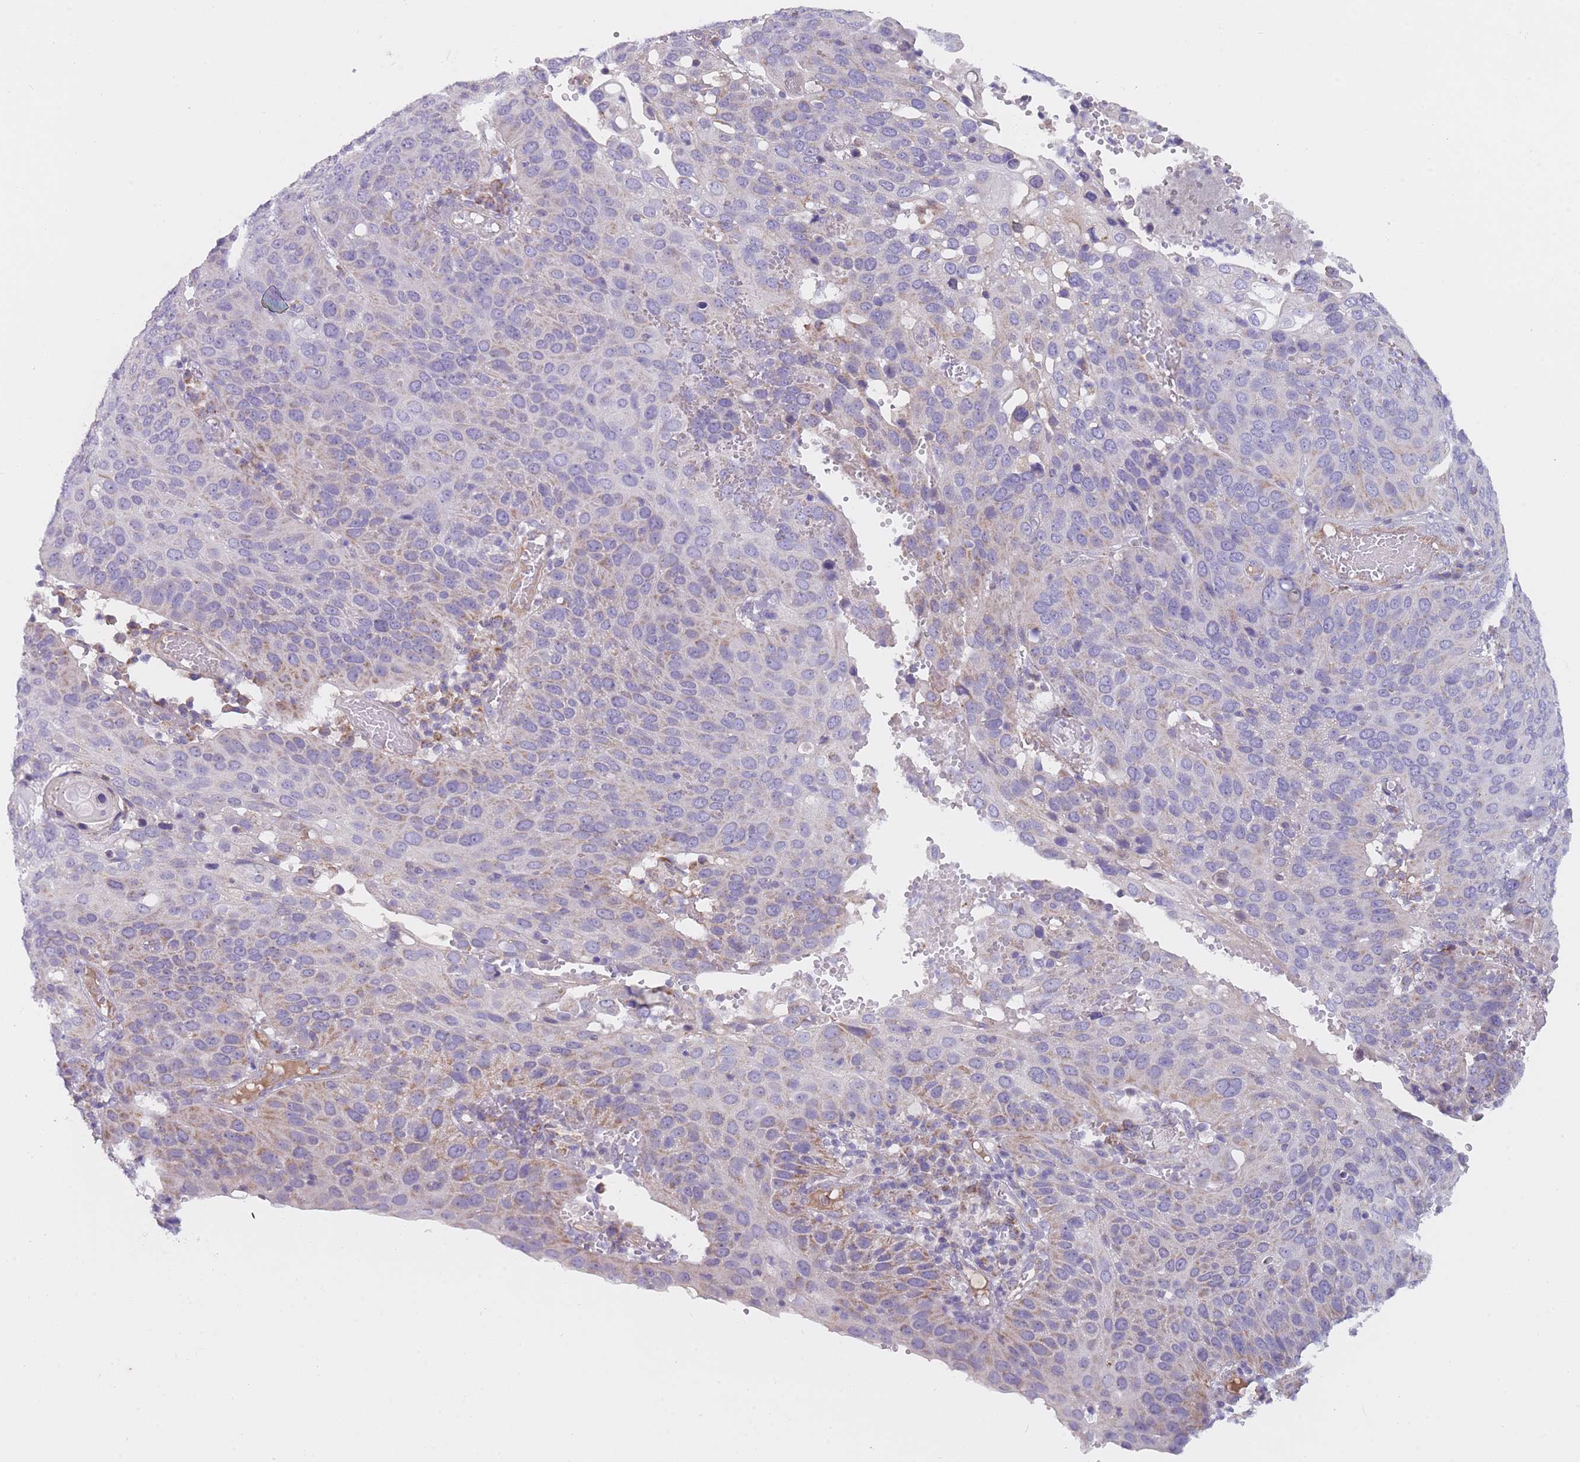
{"staining": {"intensity": "moderate", "quantity": "<25%", "location": "cytoplasmic/membranous"}, "tissue": "cervical cancer", "cell_type": "Tumor cells", "image_type": "cancer", "snomed": [{"axis": "morphology", "description": "Squamous cell carcinoma, NOS"}, {"axis": "topography", "description": "Cervix"}], "caption": "Immunohistochemical staining of human cervical squamous cell carcinoma reveals low levels of moderate cytoplasmic/membranous staining in approximately <25% of tumor cells.", "gene": "MRPS14", "patient": {"sex": "female", "age": 36}}